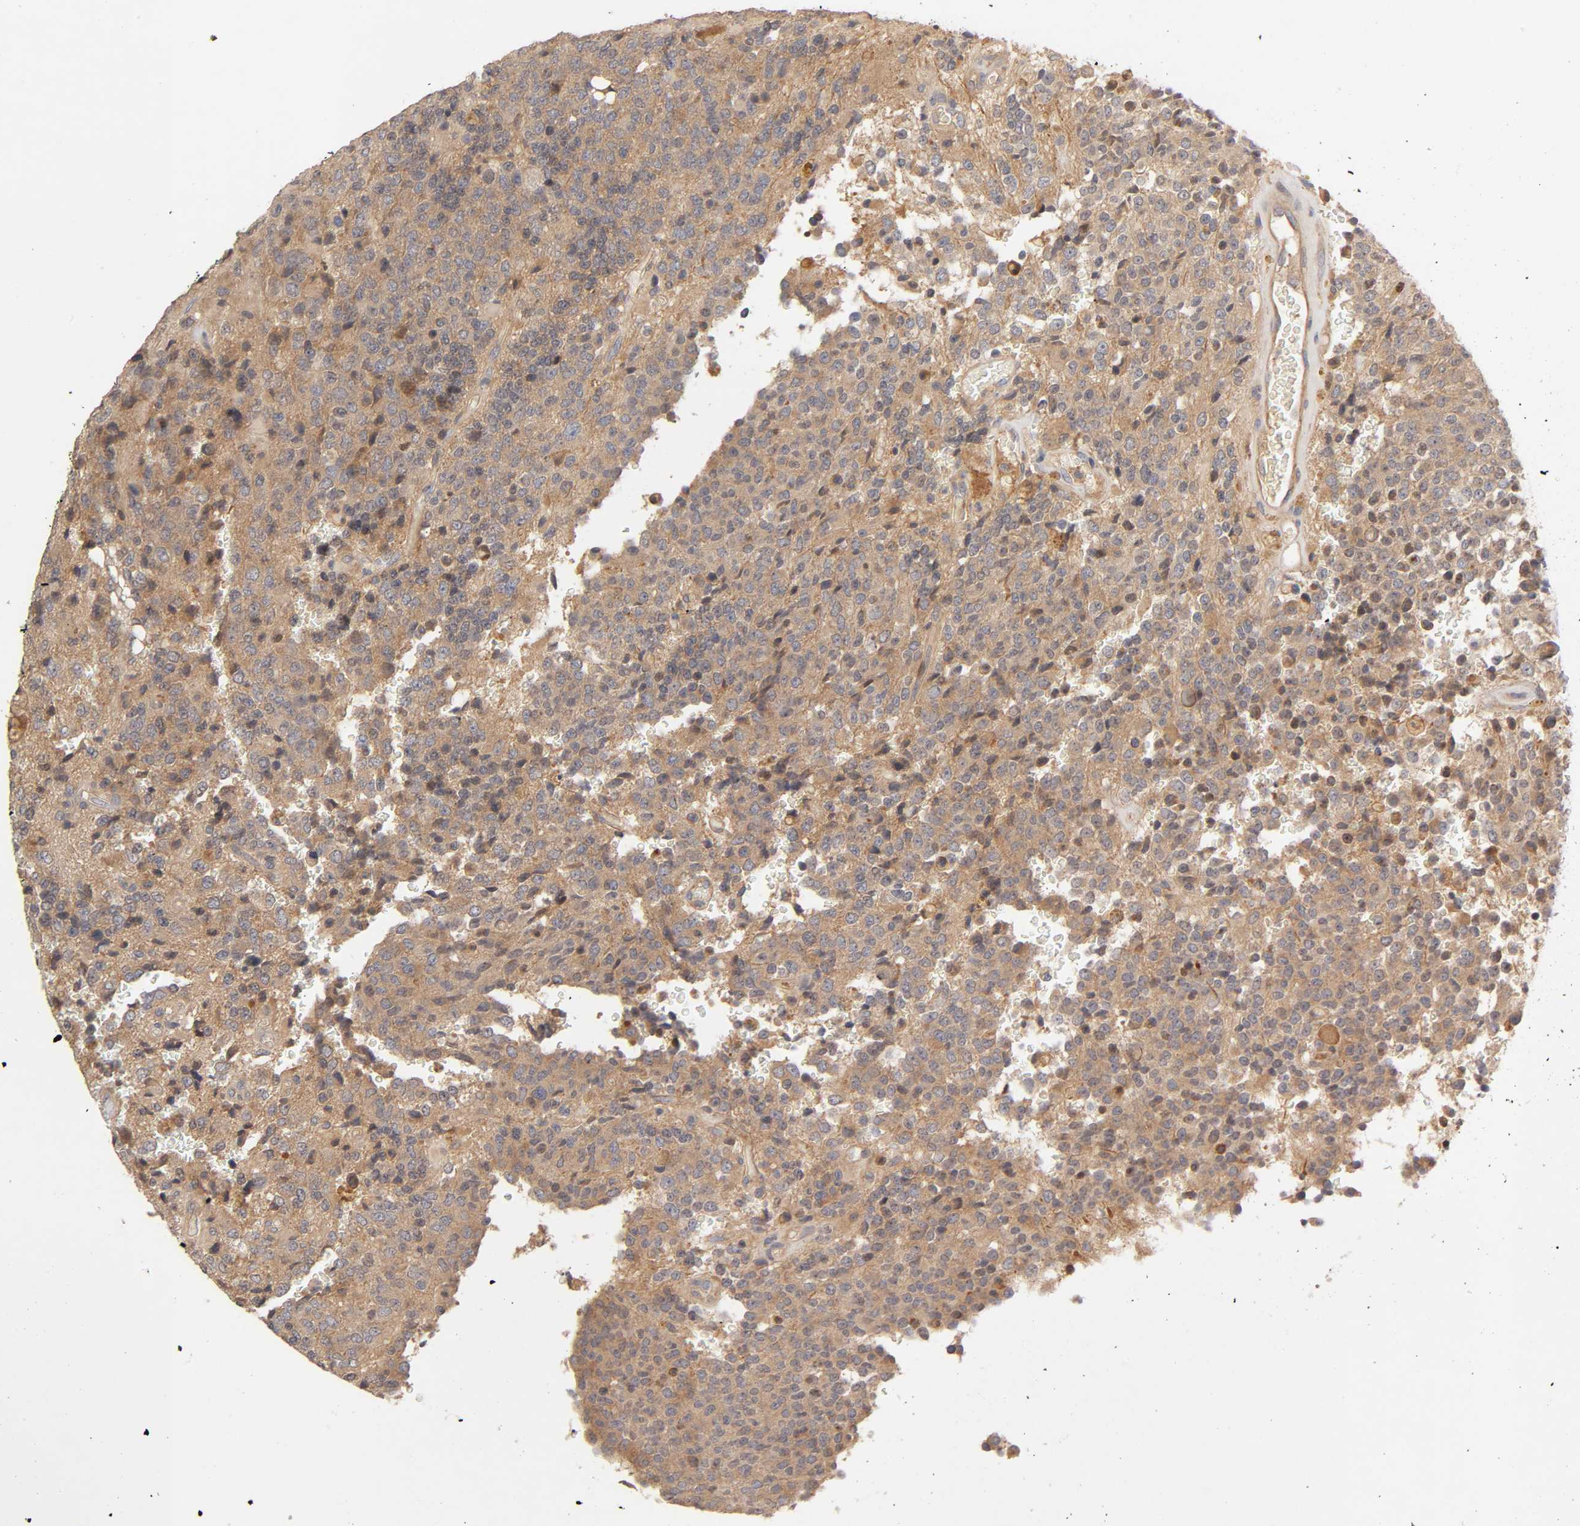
{"staining": {"intensity": "moderate", "quantity": ">75%", "location": "cytoplasmic/membranous"}, "tissue": "glioma", "cell_type": "Tumor cells", "image_type": "cancer", "snomed": [{"axis": "morphology", "description": "Glioma, malignant, High grade"}, {"axis": "topography", "description": "pancreas cauda"}], "caption": "Immunohistochemistry (DAB) staining of glioma exhibits moderate cytoplasmic/membranous protein staining in about >75% of tumor cells.", "gene": "CPB2", "patient": {"sex": "male", "age": 60}}